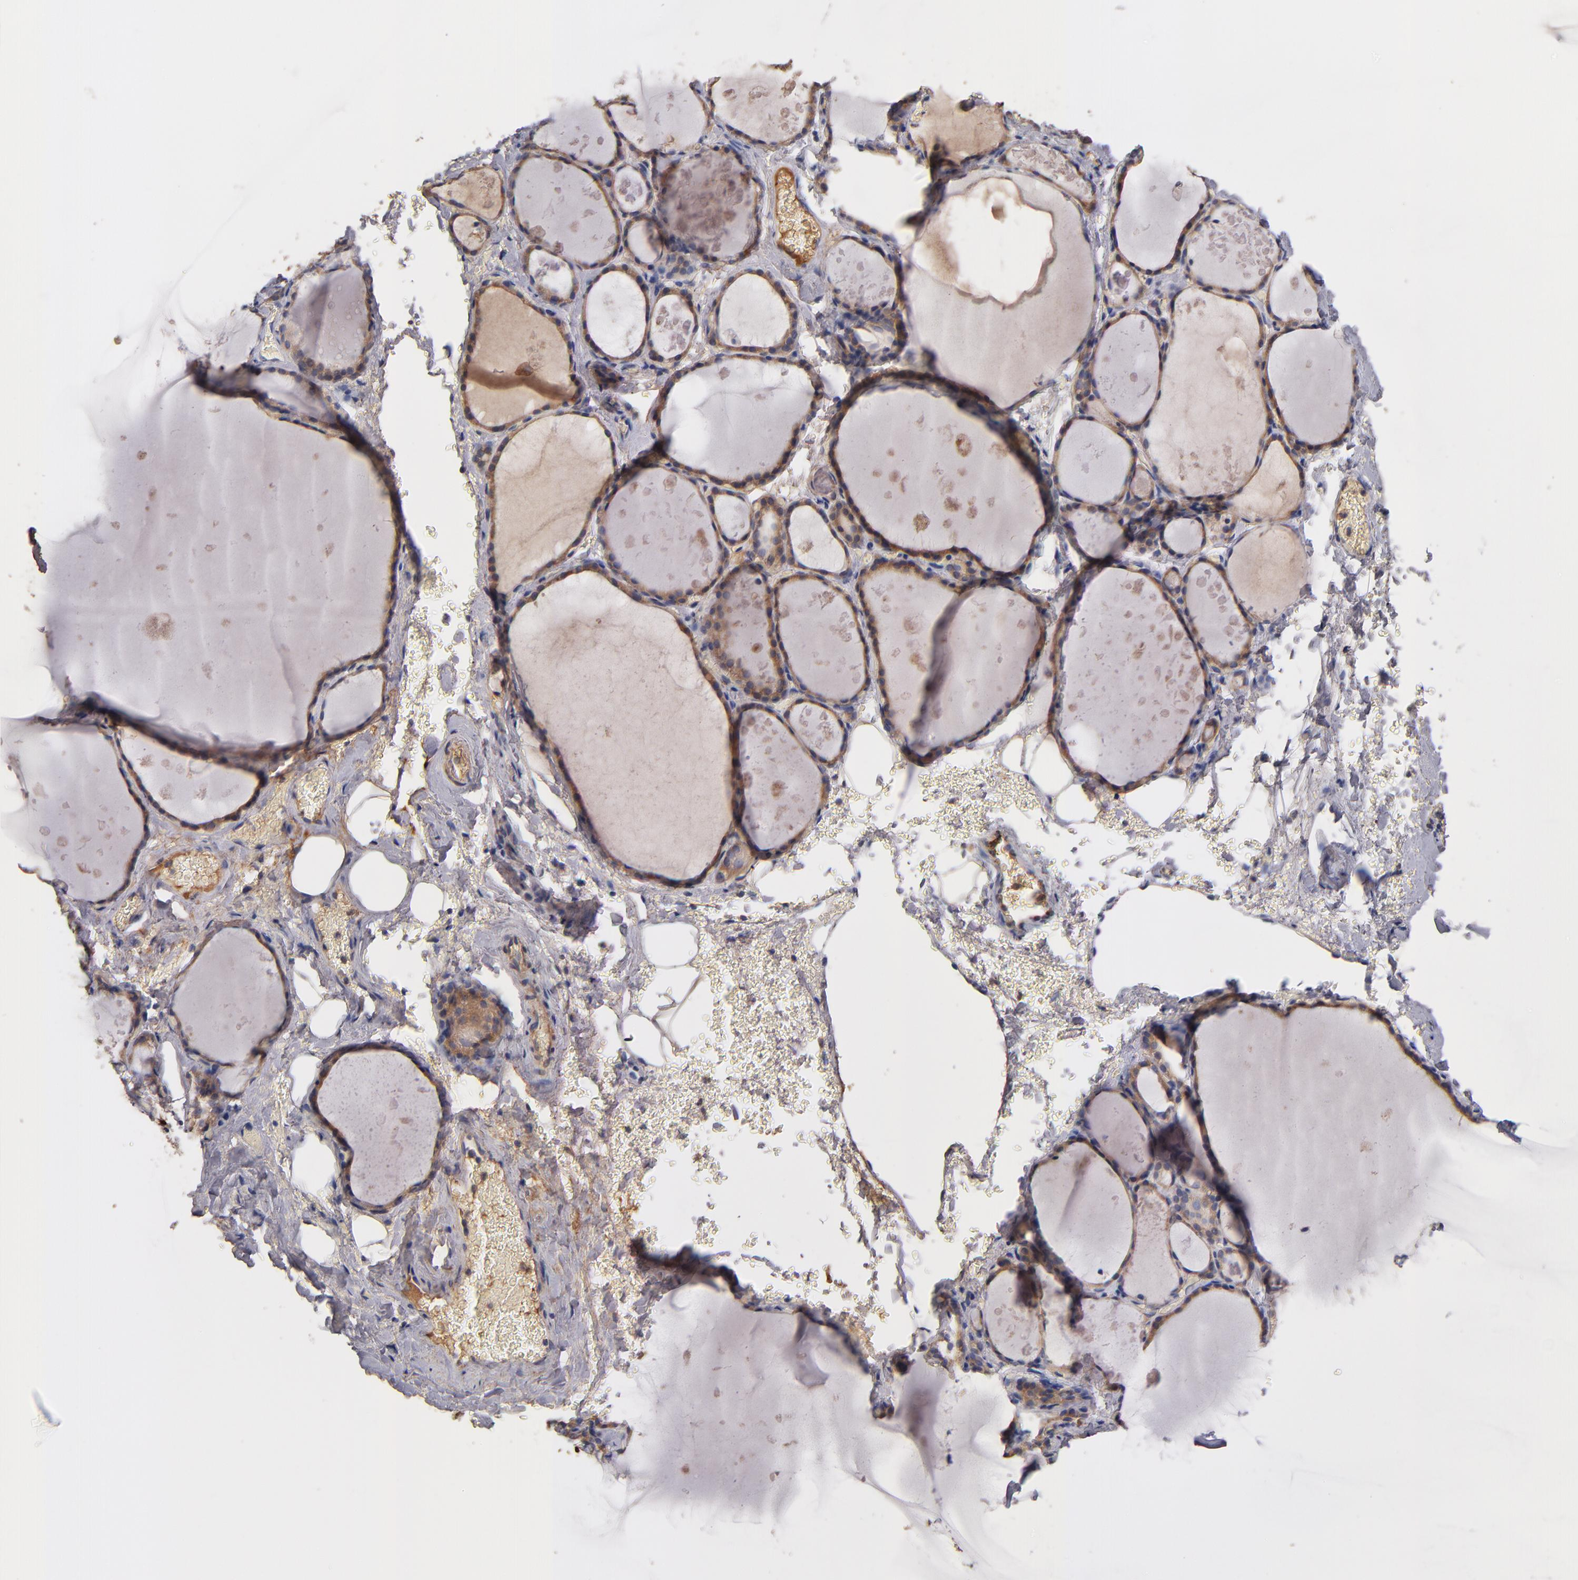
{"staining": {"intensity": "moderate", "quantity": ">75%", "location": "cytoplasmic/membranous"}, "tissue": "thyroid gland", "cell_type": "Glandular cells", "image_type": "normal", "snomed": [{"axis": "morphology", "description": "Normal tissue, NOS"}, {"axis": "topography", "description": "Thyroid gland"}], "caption": "A brown stain shows moderate cytoplasmic/membranous staining of a protein in glandular cells of normal thyroid gland.", "gene": "DACT1", "patient": {"sex": "male", "age": 61}}